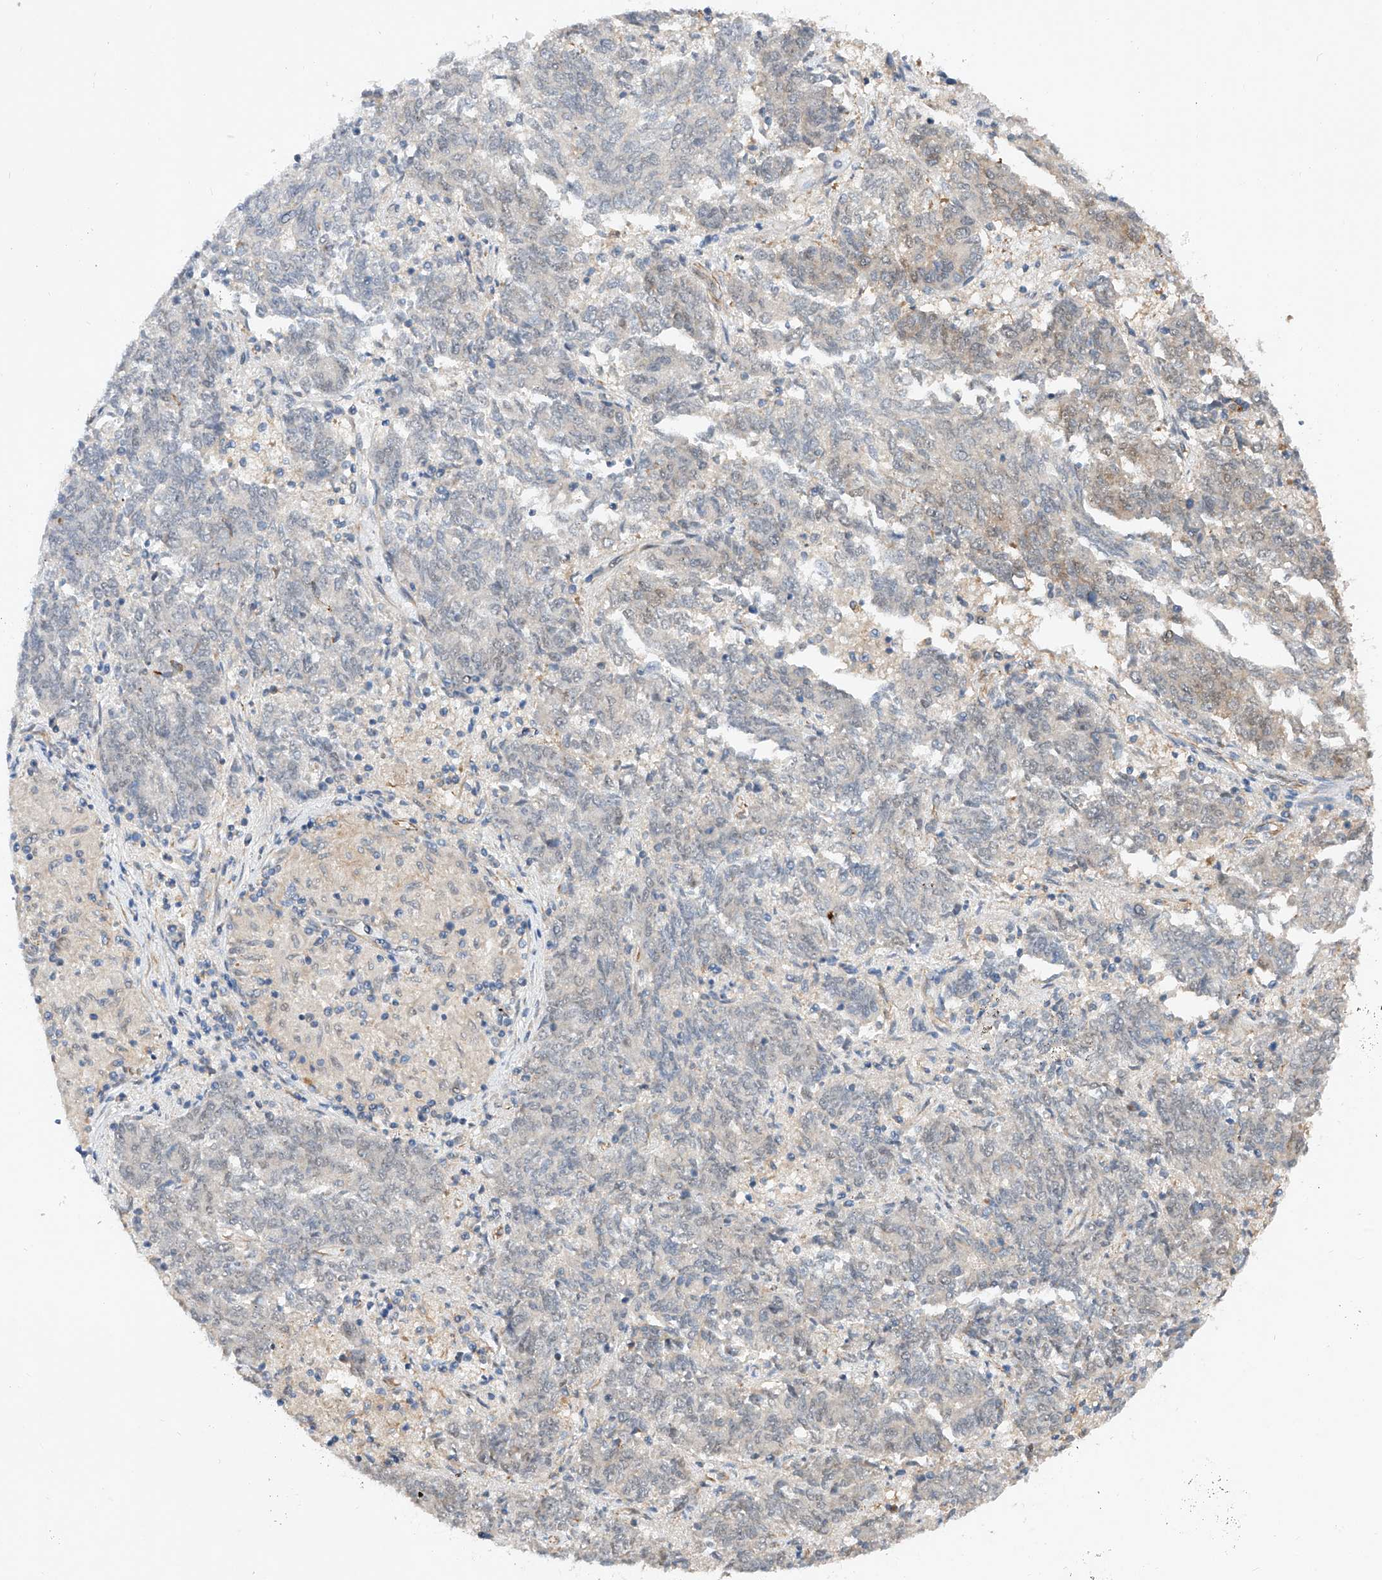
{"staining": {"intensity": "weak", "quantity": "<25%", "location": "cytoplasmic/membranous"}, "tissue": "endometrial cancer", "cell_type": "Tumor cells", "image_type": "cancer", "snomed": [{"axis": "morphology", "description": "Adenocarcinoma, NOS"}, {"axis": "topography", "description": "Endometrium"}], "caption": "High magnification brightfield microscopy of endometrial cancer (adenocarcinoma) stained with DAB (3,3'-diaminobenzidine) (brown) and counterstained with hematoxylin (blue): tumor cells show no significant staining. The staining is performed using DAB brown chromogen with nuclei counter-stained in using hematoxylin.", "gene": "AMD1", "patient": {"sex": "female", "age": 80}}